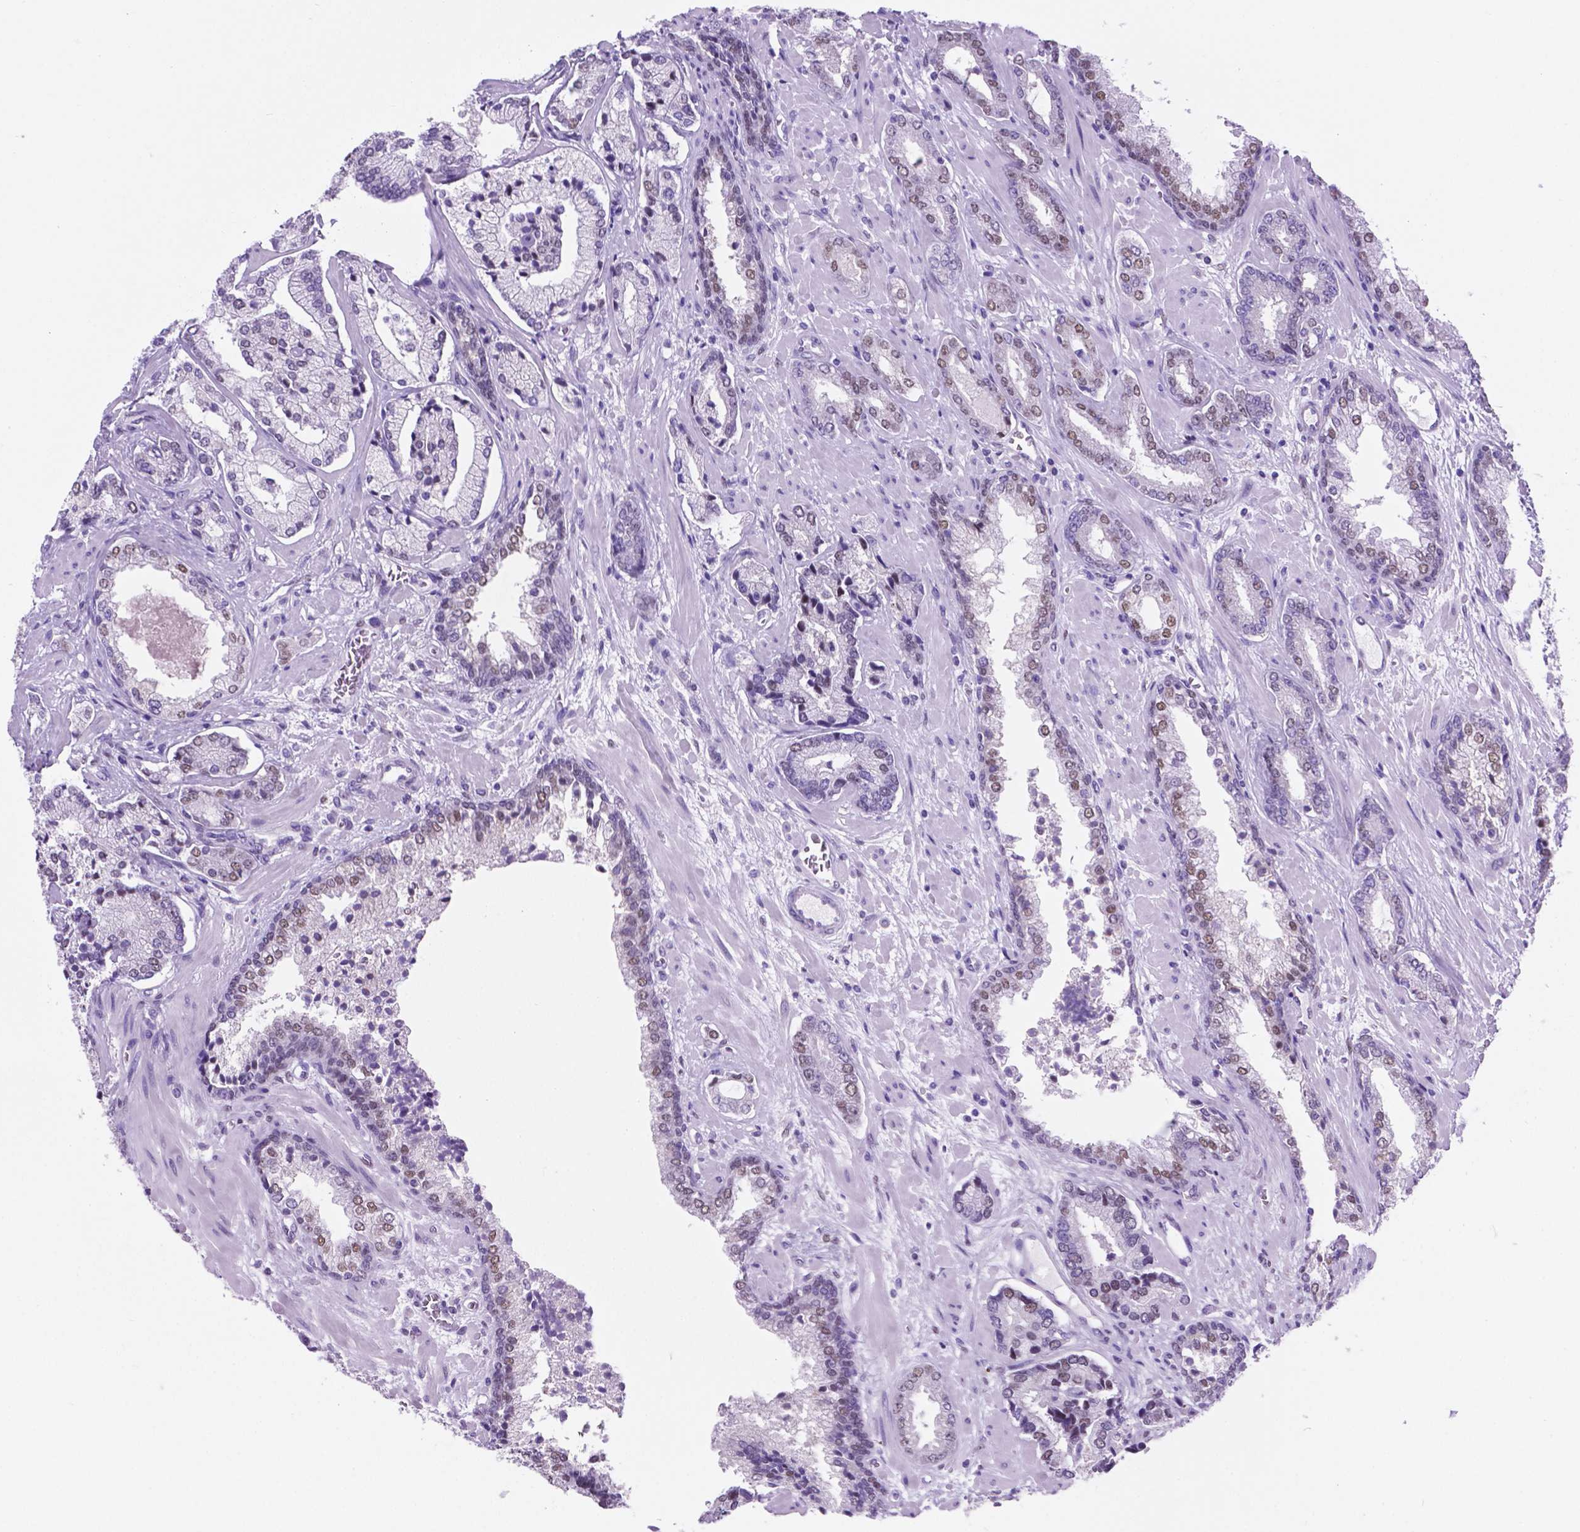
{"staining": {"intensity": "weak", "quantity": "<25%", "location": "nuclear"}, "tissue": "prostate cancer", "cell_type": "Tumor cells", "image_type": "cancer", "snomed": [{"axis": "morphology", "description": "Adenocarcinoma, Low grade"}, {"axis": "topography", "description": "Prostate"}], "caption": "Immunohistochemical staining of low-grade adenocarcinoma (prostate) exhibits no significant expression in tumor cells.", "gene": "TMEM210", "patient": {"sex": "male", "age": 61}}